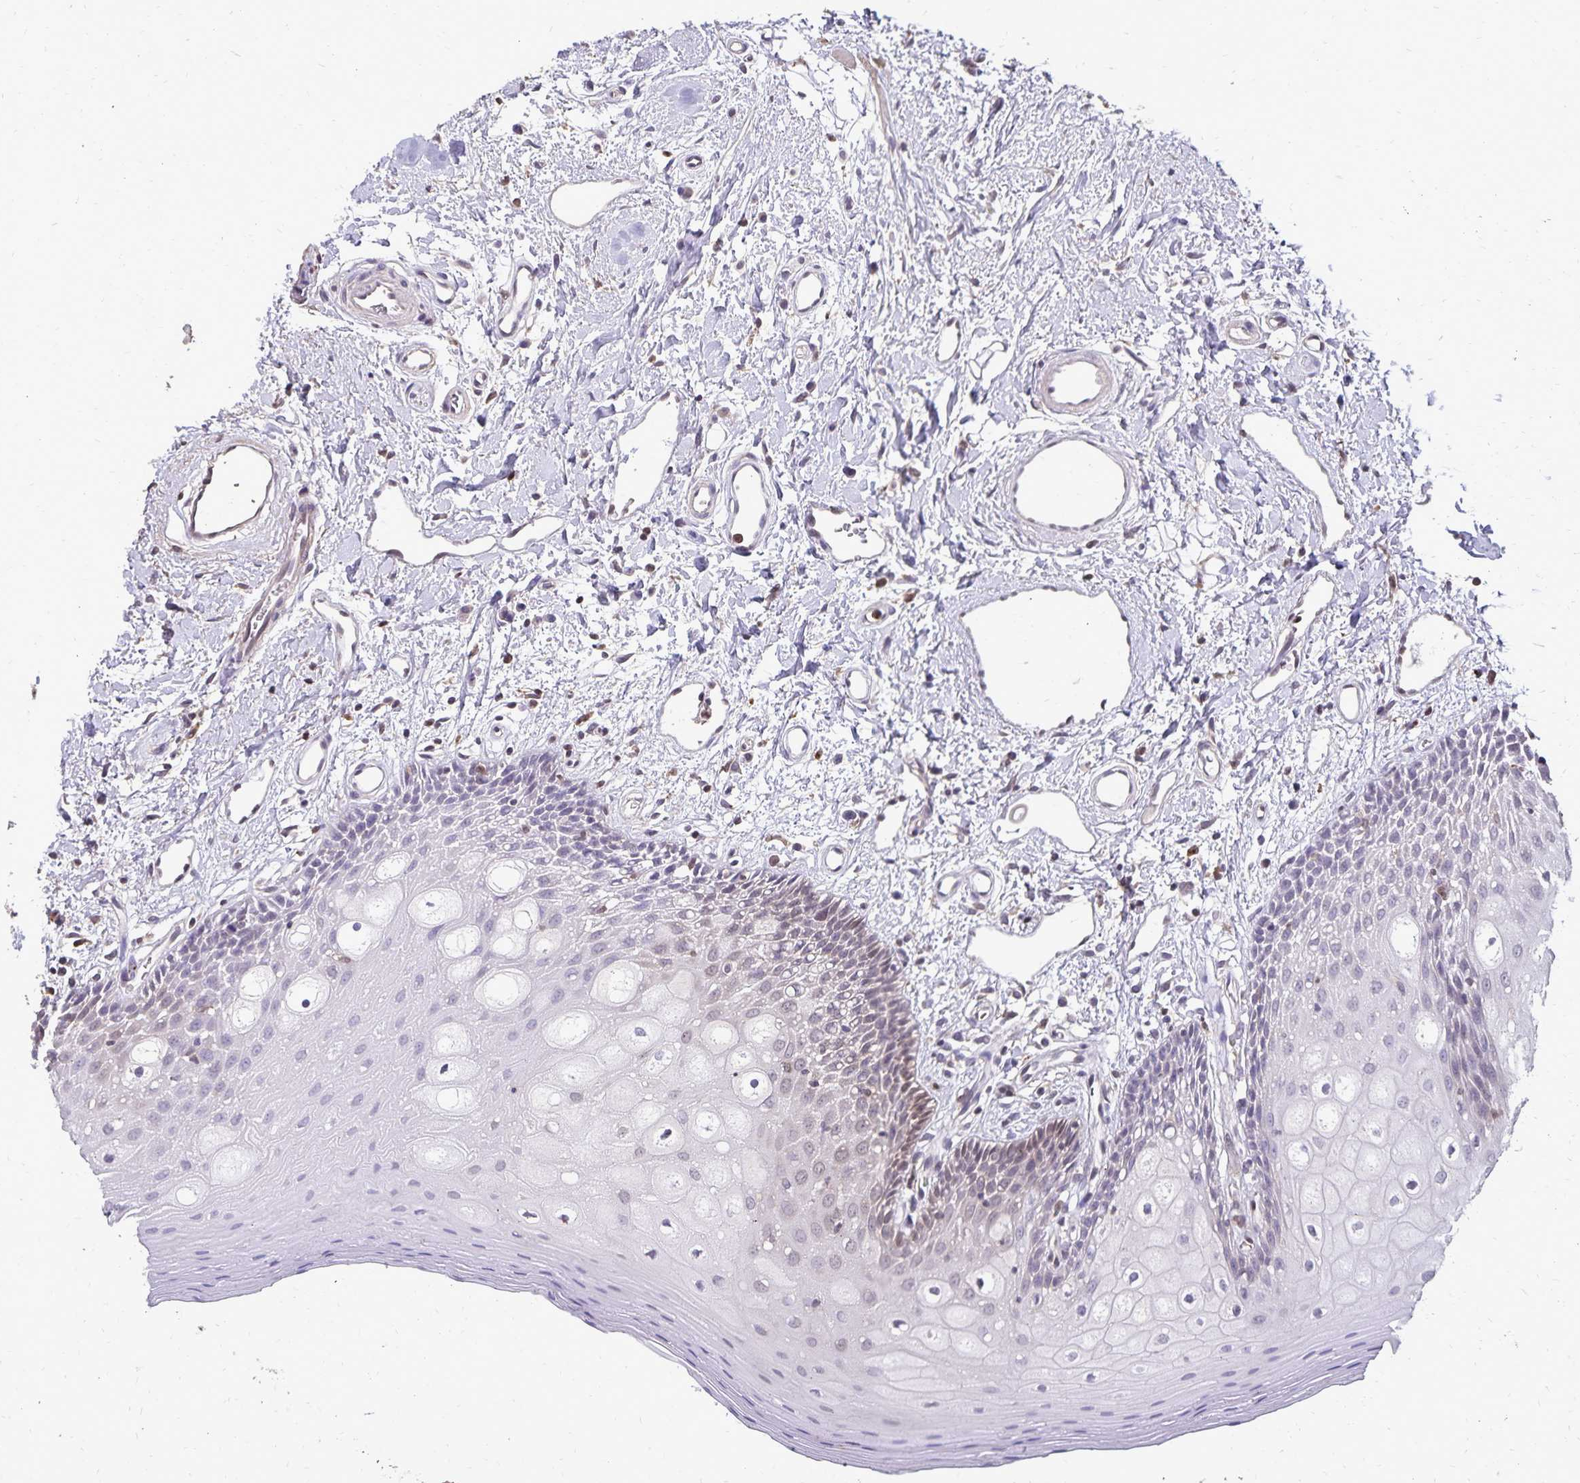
{"staining": {"intensity": "weak", "quantity": "<25%", "location": "cytoplasmic/membranous"}, "tissue": "oral mucosa", "cell_type": "Squamous epithelial cells", "image_type": "normal", "snomed": [{"axis": "morphology", "description": "Normal tissue, NOS"}, {"axis": "topography", "description": "Oral tissue"}], "caption": "The immunohistochemistry micrograph has no significant staining in squamous epithelial cells of oral mucosa.", "gene": "CHMP1B", "patient": {"sex": "female", "age": 43}}